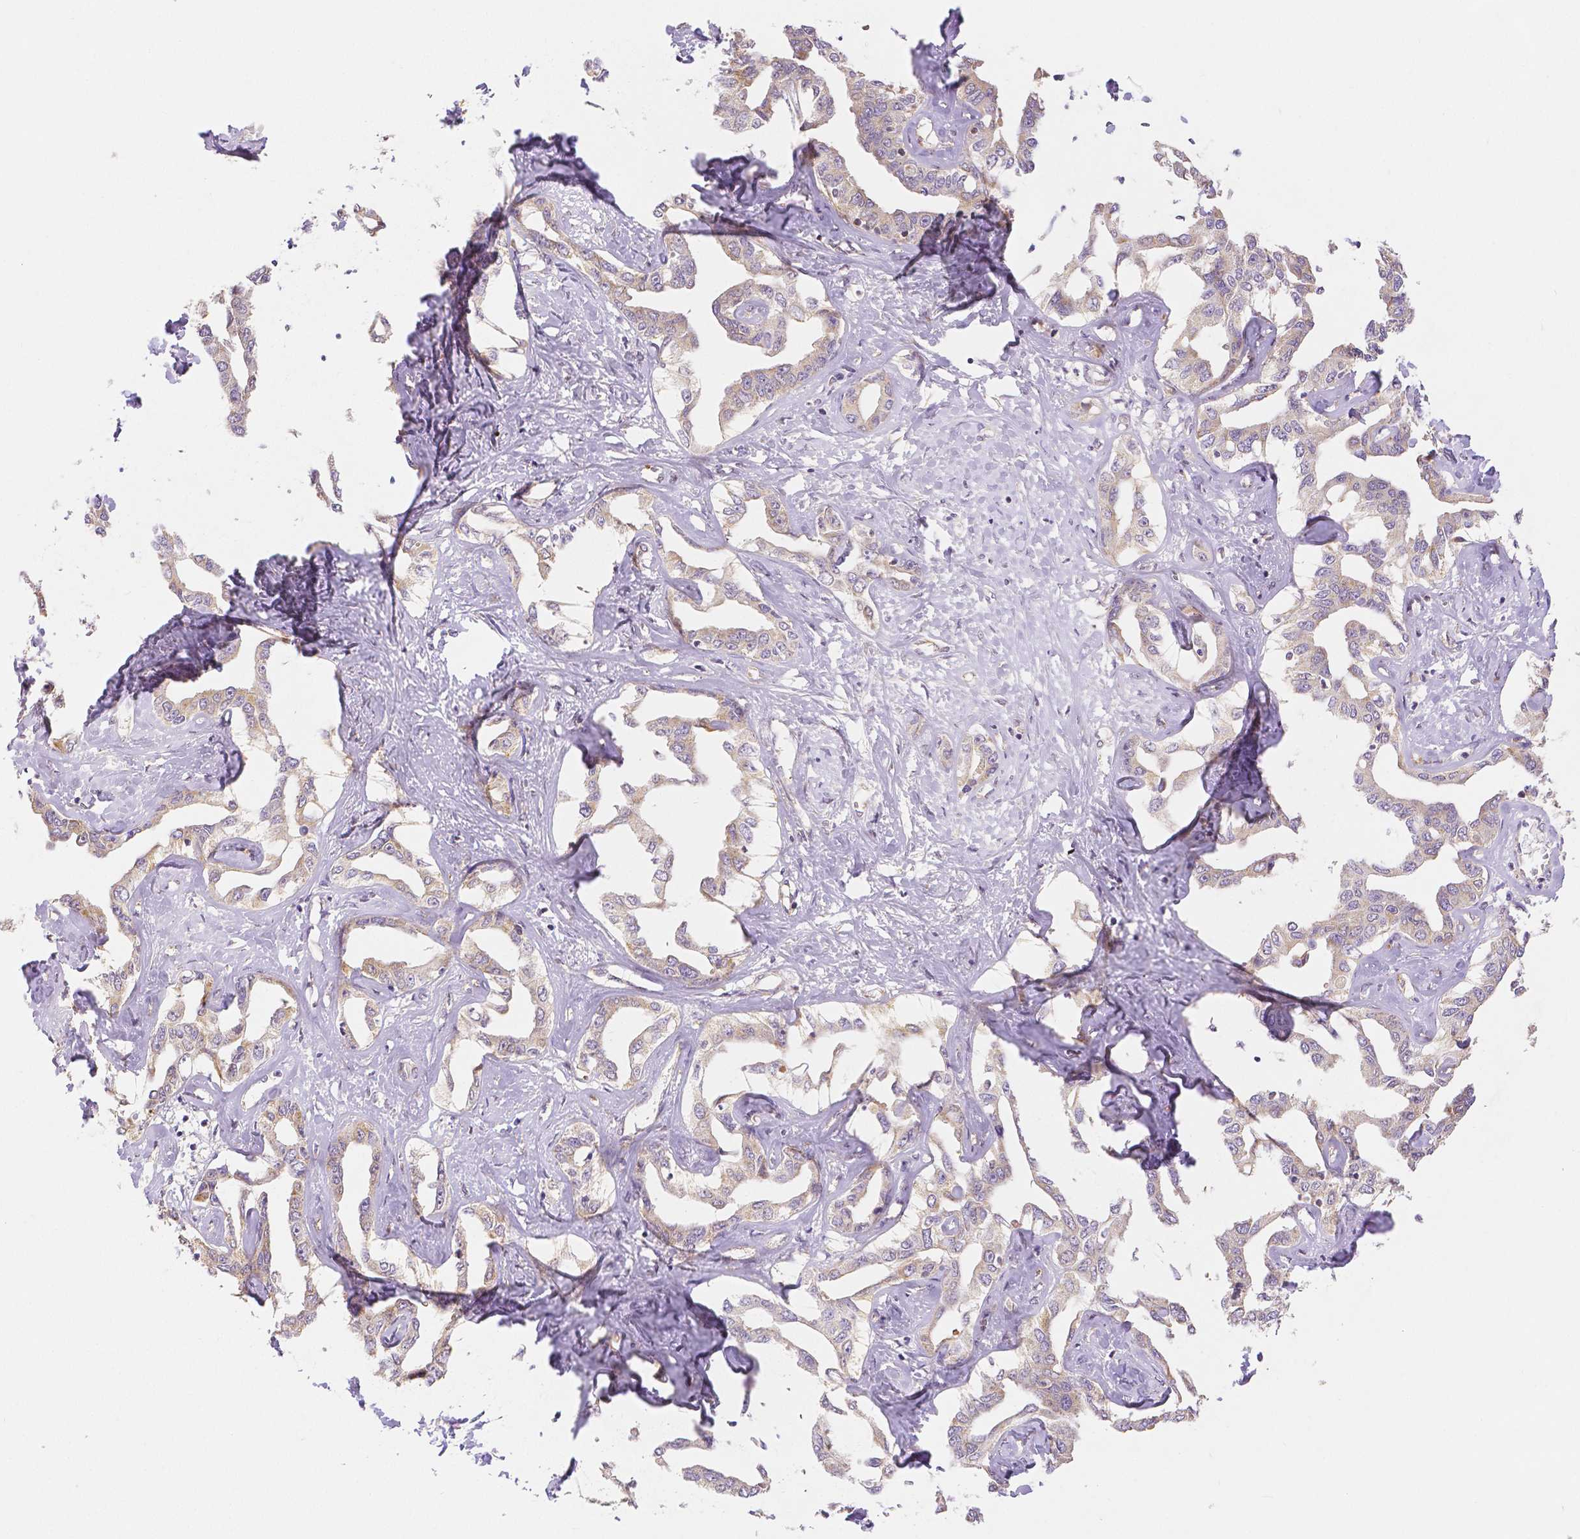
{"staining": {"intensity": "weak", "quantity": "<25%", "location": "cytoplasmic/membranous"}, "tissue": "liver cancer", "cell_type": "Tumor cells", "image_type": "cancer", "snomed": [{"axis": "morphology", "description": "Cholangiocarcinoma"}, {"axis": "topography", "description": "Liver"}], "caption": "There is no significant positivity in tumor cells of liver cholangiocarcinoma.", "gene": "RHOT1", "patient": {"sex": "male", "age": 59}}